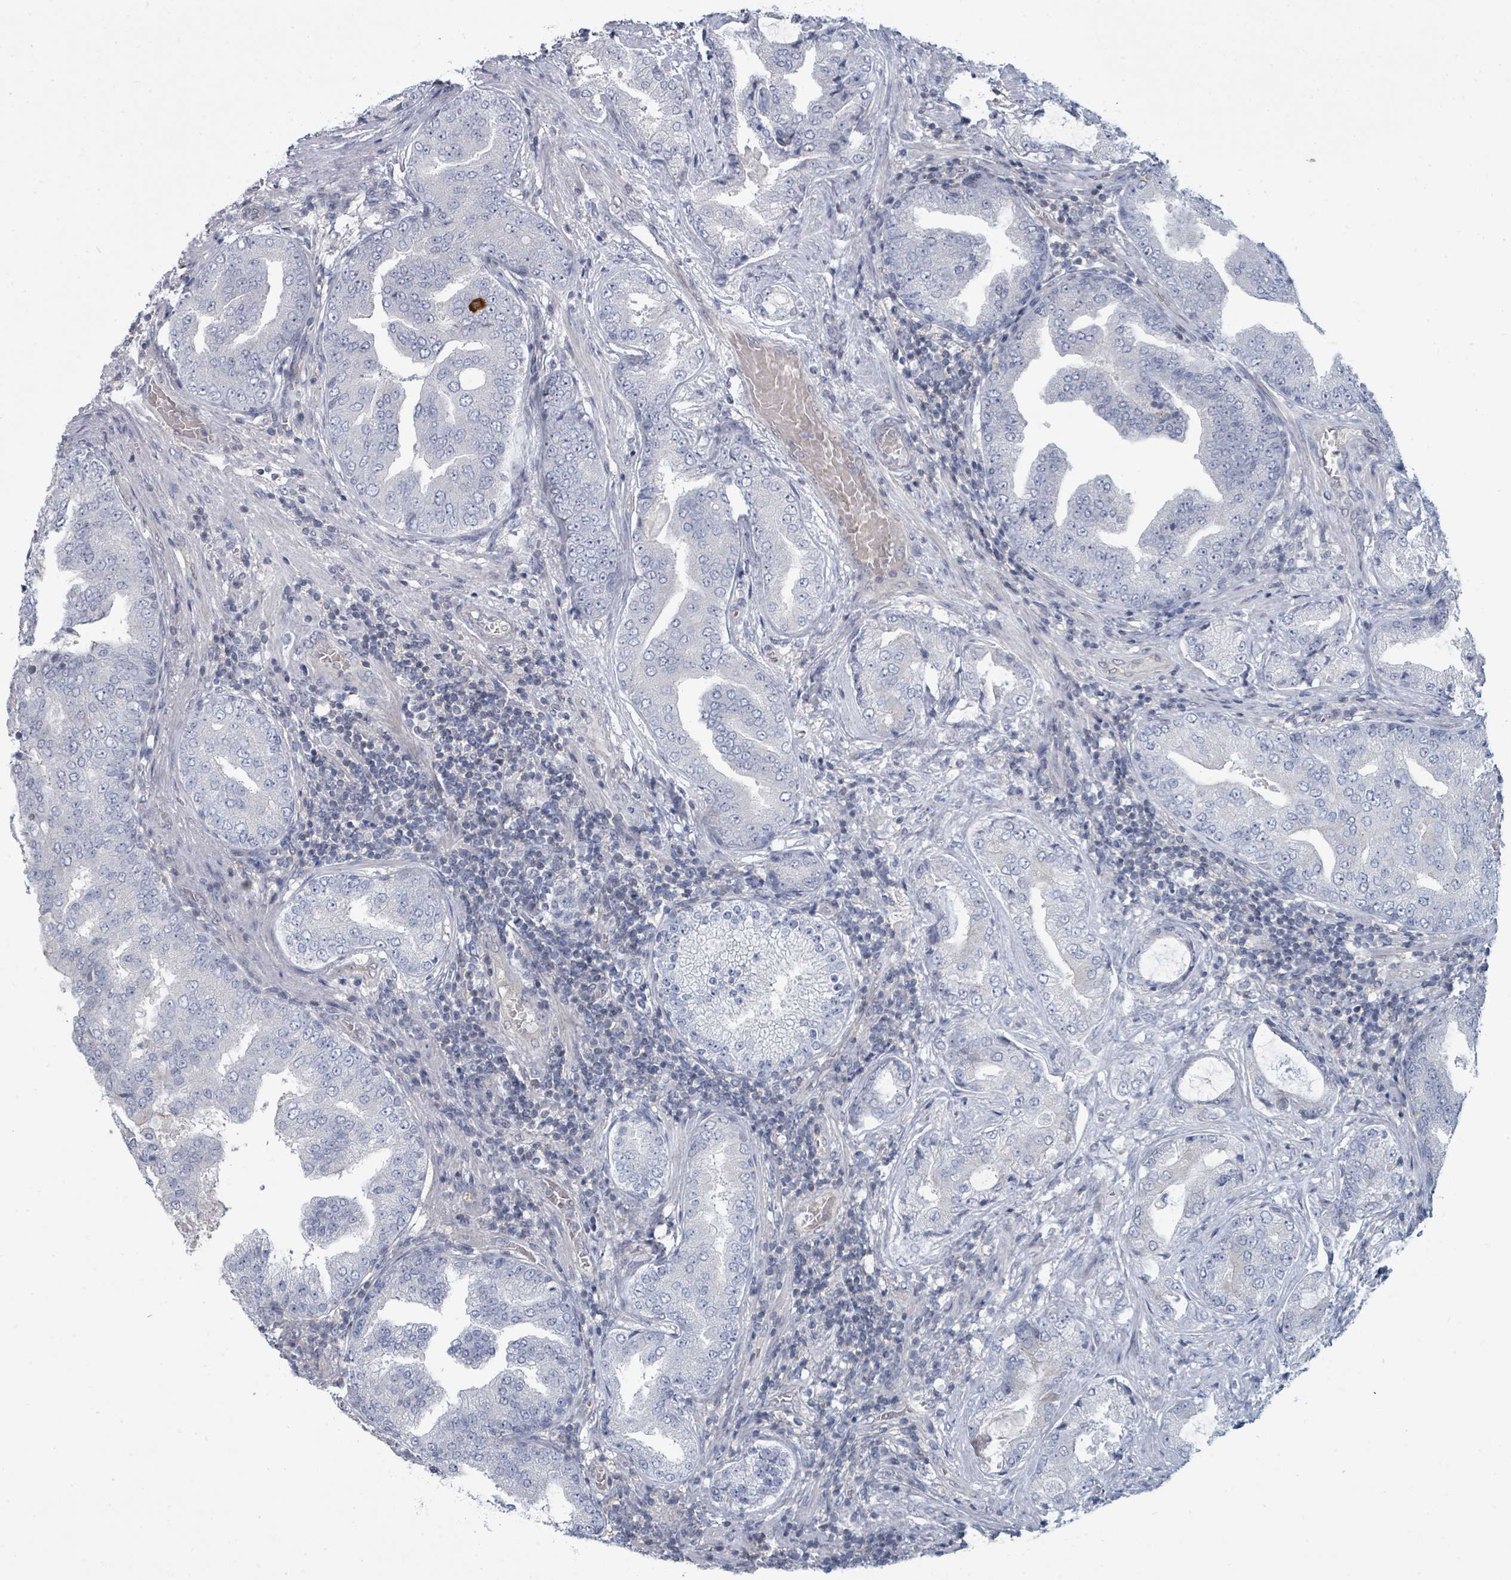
{"staining": {"intensity": "negative", "quantity": "none", "location": "none"}, "tissue": "prostate cancer", "cell_type": "Tumor cells", "image_type": "cancer", "snomed": [{"axis": "morphology", "description": "Adenocarcinoma, High grade"}, {"axis": "topography", "description": "Prostate"}], "caption": "Immunohistochemistry (IHC) image of prostate cancer stained for a protein (brown), which exhibits no positivity in tumor cells.", "gene": "SLC25A45", "patient": {"sex": "male", "age": 68}}